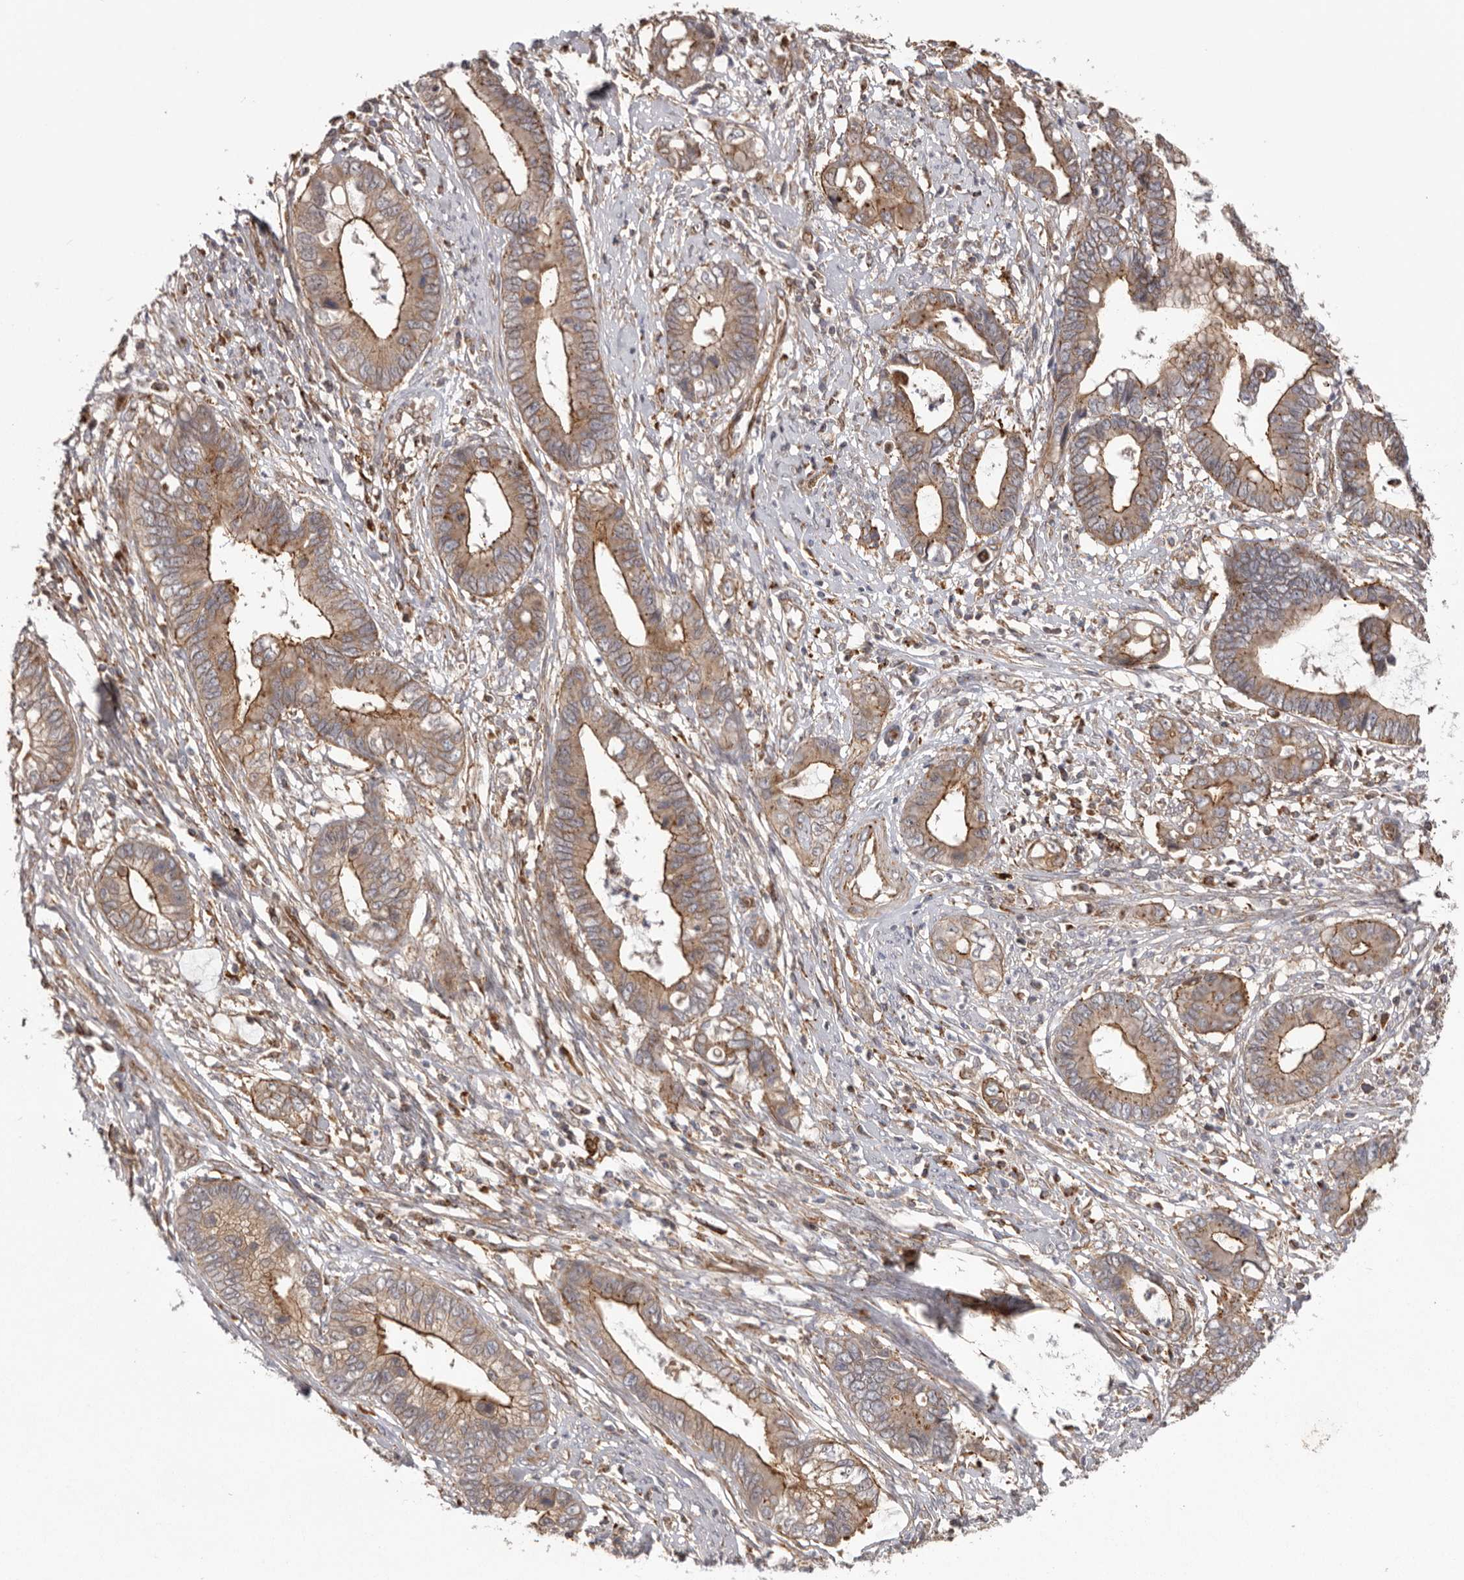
{"staining": {"intensity": "moderate", "quantity": ">75%", "location": "cytoplasmic/membranous"}, "tissue": "cervical cancer", "cell_type": "Tumor cells", "image_type": "cancer", "snomed": [{"axis": "morphology", "description": "Adenocarcinoma, NOS"}, {"axis": "topography", "description": "Cervix"}], "caption": "Moderate cytoplasmic/membranous protein positivity is present in about >75% of tumor cells in cervical cancer.", "gene": "NUP43", "patient": {"sex": "female", "age": 44}}